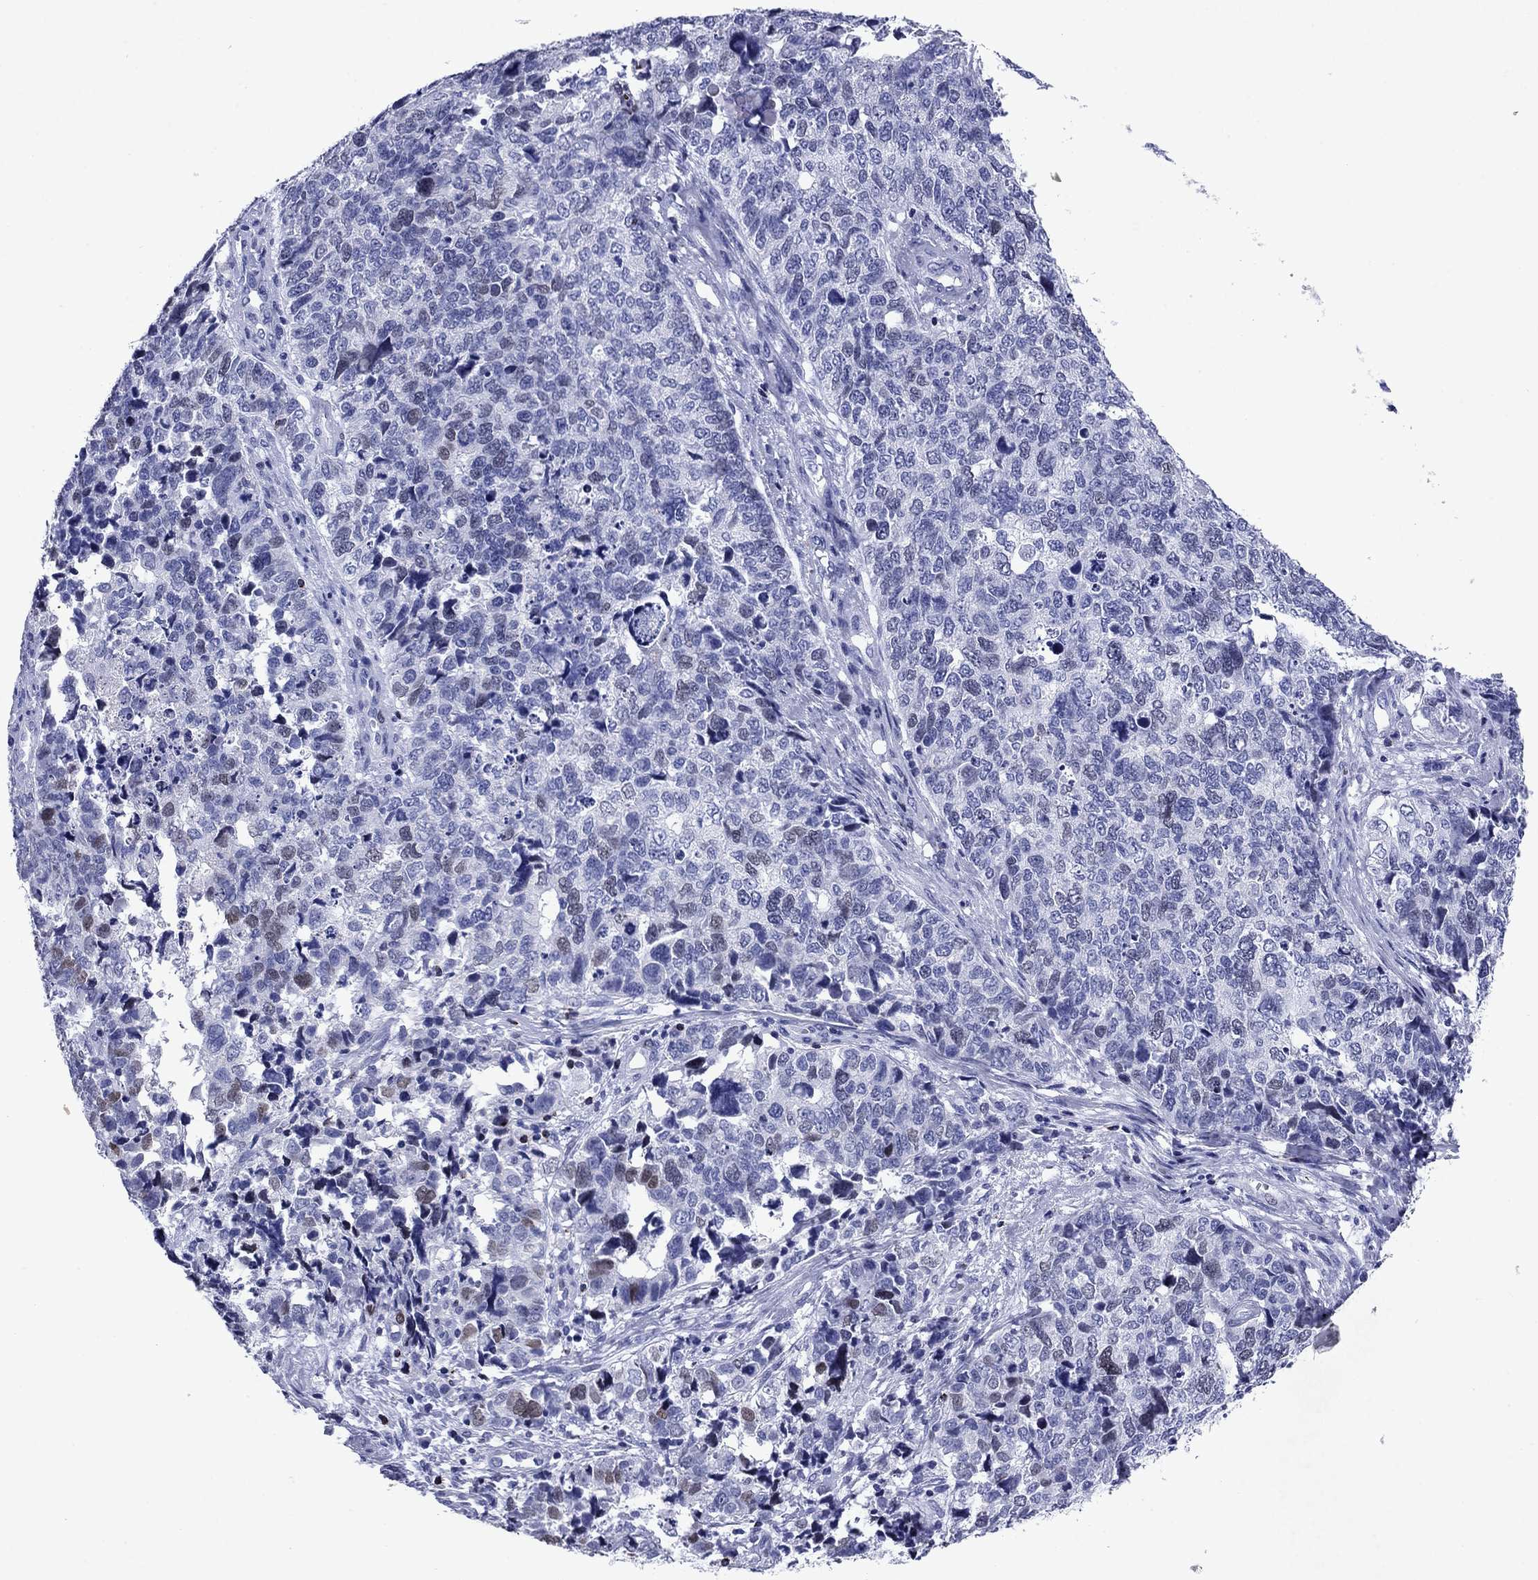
{"staining": {"intensity": "weak", "quantity": "<25%", "location": "nuclear"}, "tissue": "cervical cancer", "cell_type": "Tumor cells", "image_type": "cancer", "snomed": [{"axis": "morphology", "description": "Squamous cell carcinoma, NOS"}, {"axis": "topography", "description": "Cervix"}], "caption": "Tumor cells show no significant positivity in cervical cancer (squamous cell carcinoma). (Brightfield microscopy of DAB IHC at high magnification).", "gene": "GZMK", "patient": {"sex": "female", "age": 63}}